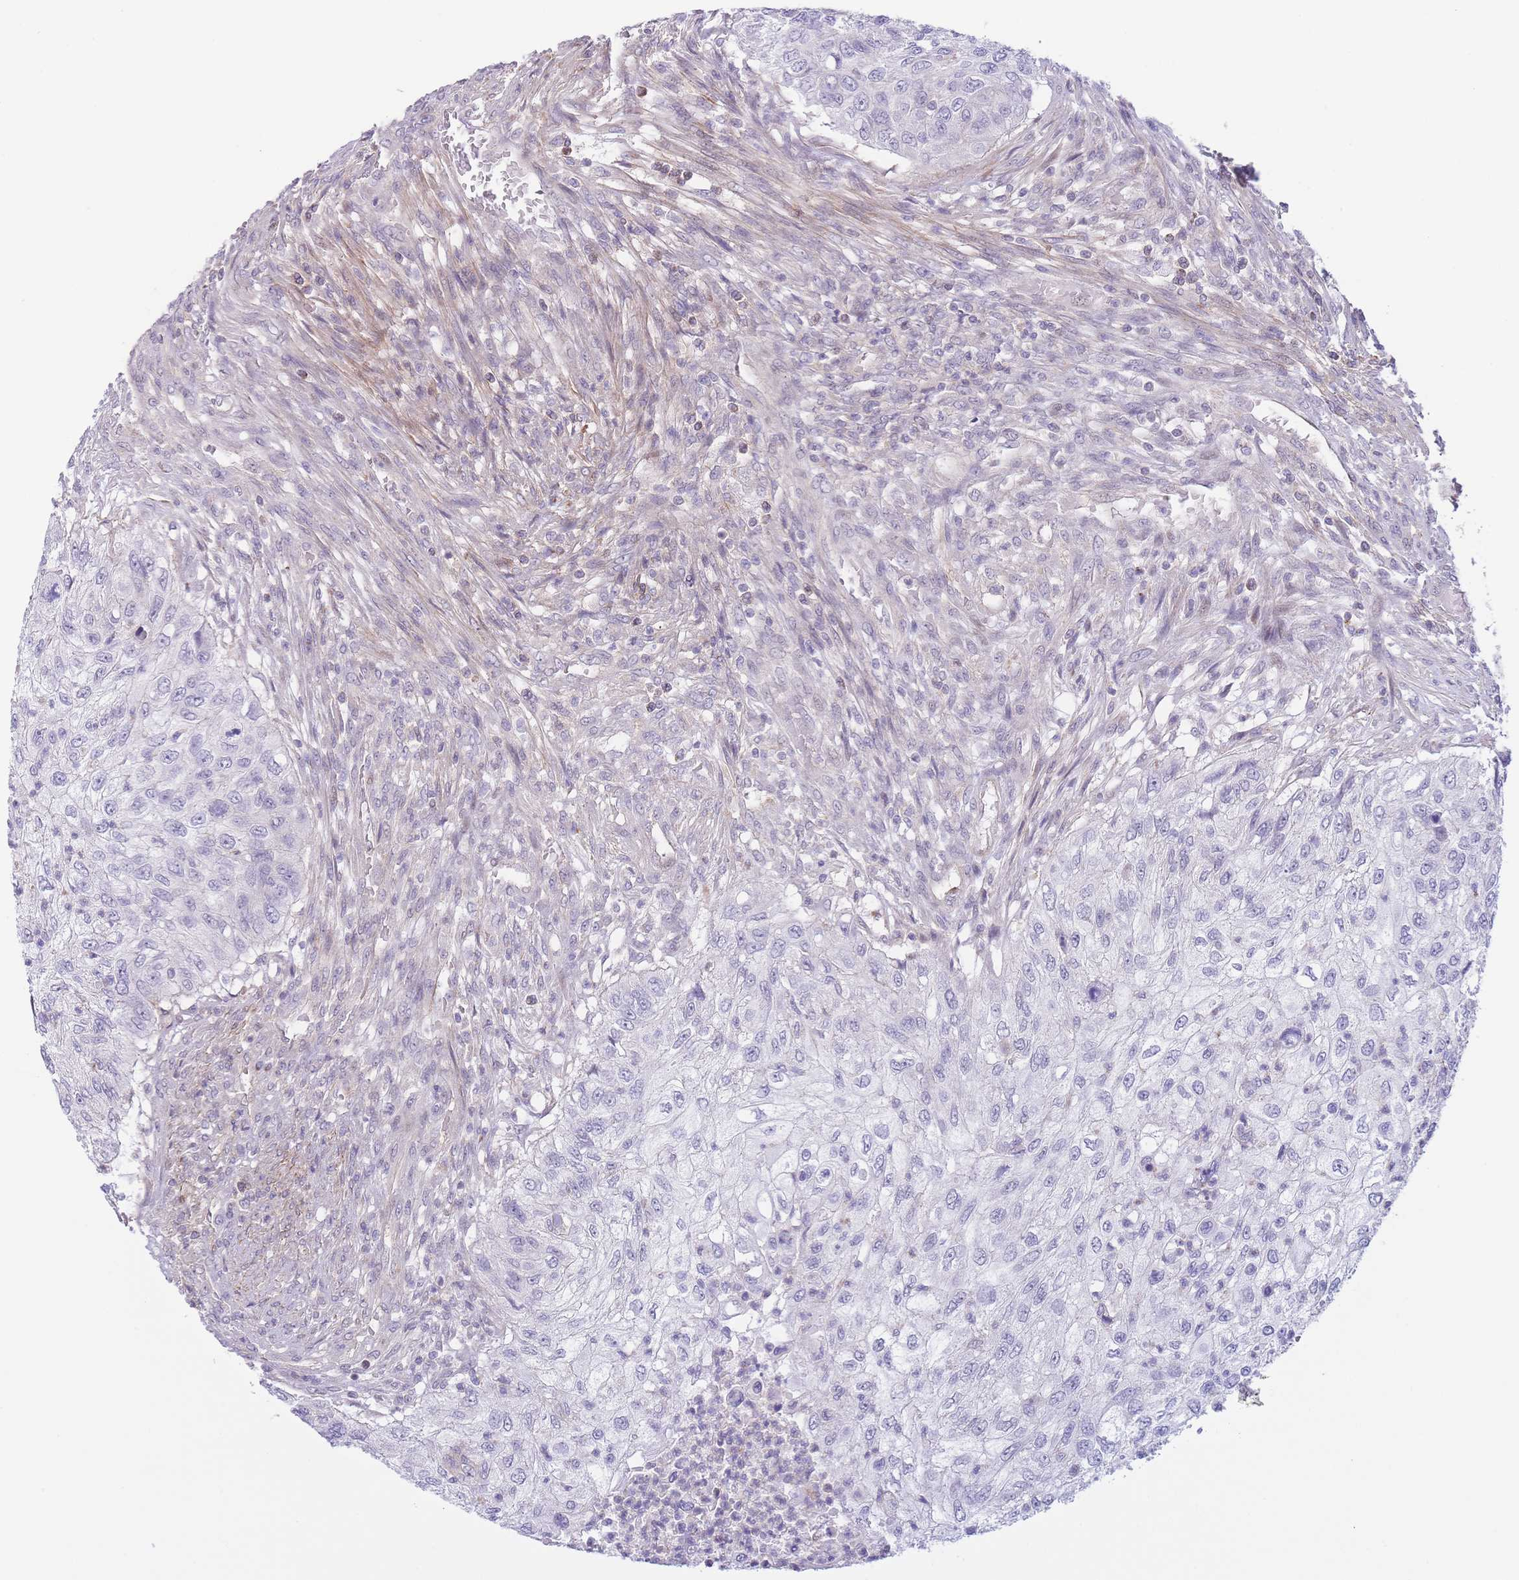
{"staining": {"intensity": "negative", "quantity": "none", "location": "none"}, "tissue": "urothelial cancer", "cell_type": "Tumor cells", "image_type": "cancer", "snomed": [{"axis": "morphology", "description": "Urothelial carcinoma, High grade"}, {"axis": "topography", "description": "Urinary bladder"}], "caption": "This photomicrograph is of urothelial cancer stained with immunohistochemistry to label a protein in brown with the nuclei are counter-stained blue. There is no expression in tumor cells.", "gene": "C9orf152", "patient": {"sex": "female", "age": 60}}